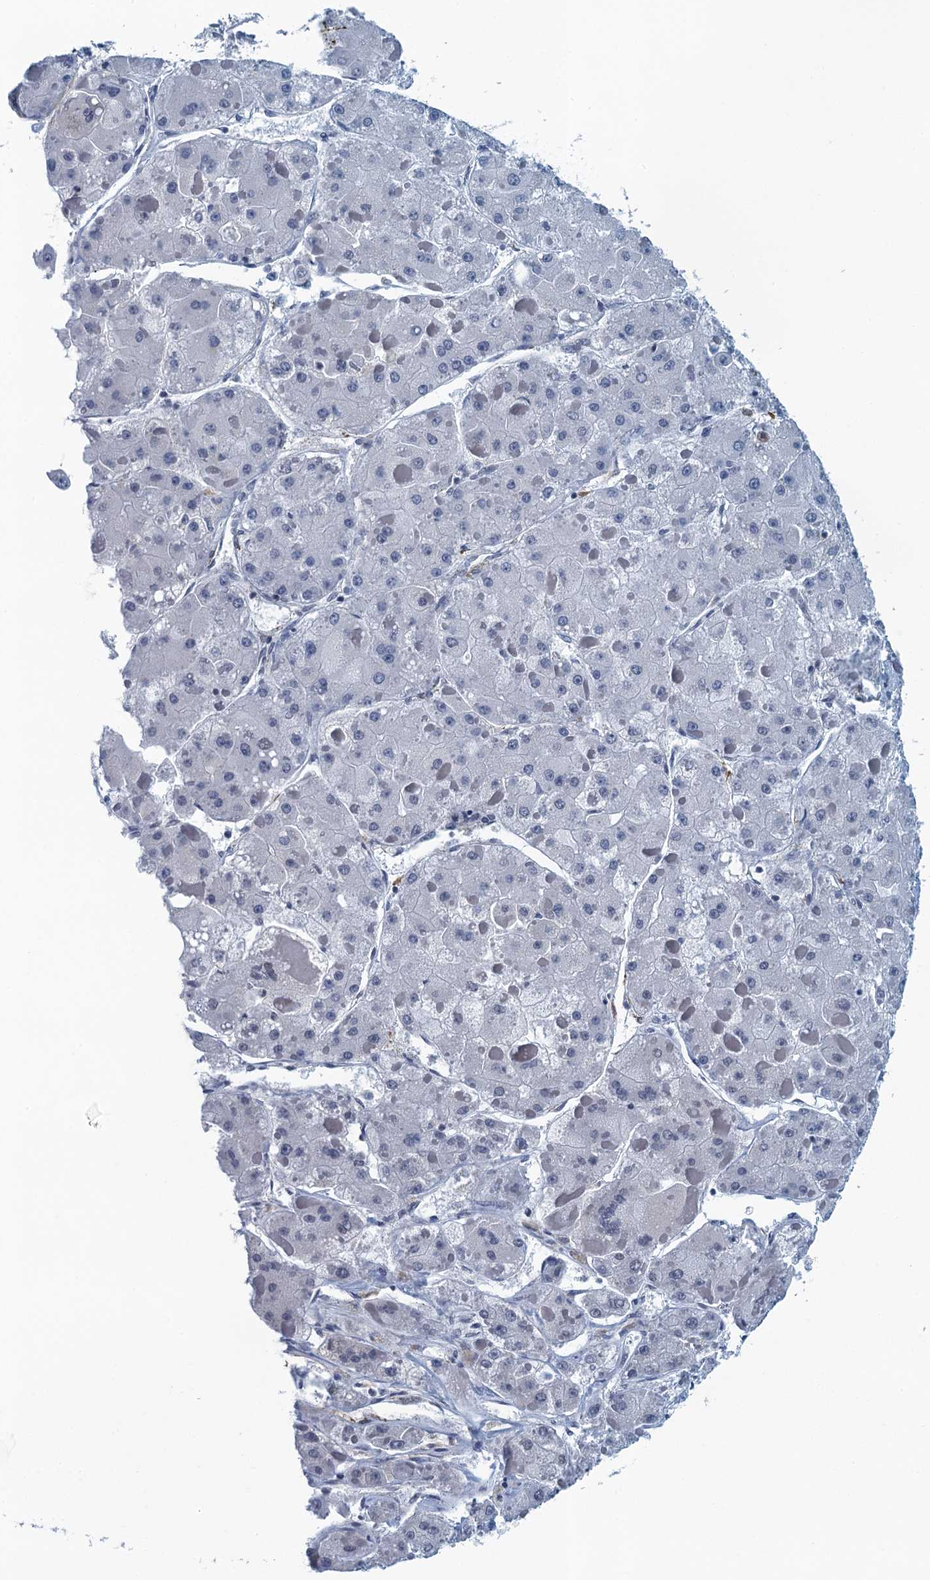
{"staining": {"intensity": "negative", "quantity": "none", "location": "none"}, "tissue": "liver cancer", "cell_type": "Tumor cells", "image_type": "cancer", "snomed": [{"axis": "morphology", "description": "Carcinoma, Hepatocellular, NOS"}, {"axis": "topography", "description": "Liver"}], "caption": "The image reveals no significant positivity in tumor cells of liver cancer (hepatocellular carcinoma).", "gene": "ALG2", "patient": {"sex": "female", "age": 73}}